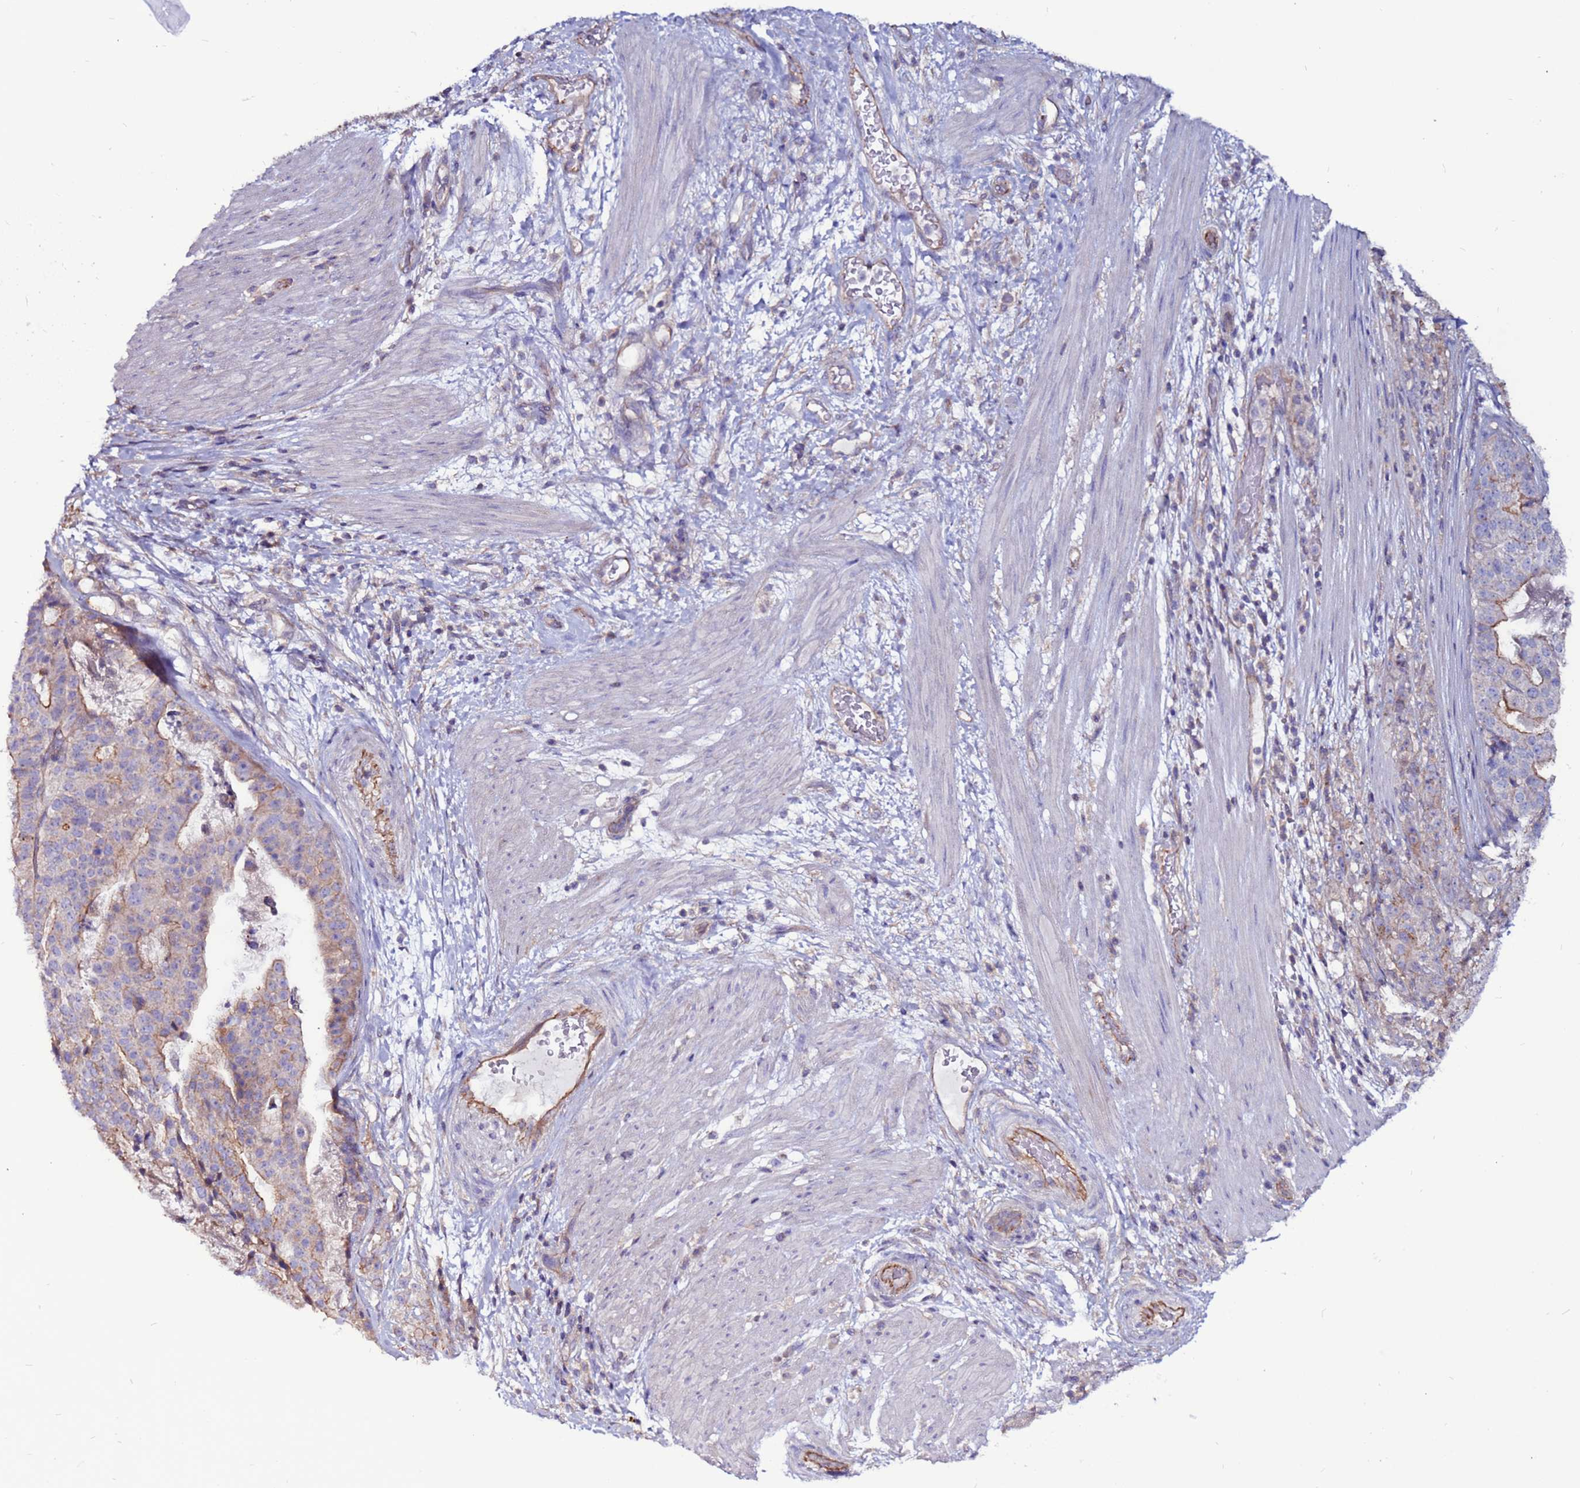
{"staining": {"intensity": "moderate", "quantity": "<25%", "location": "cytoplasmic/membranous"}, "tissue": "stomach cancer", "cell_type": "Tumor cells", "image_type": "cancer", "snomed": [{"axis": "morphology", "description": "Adenocarcinoma, NOS"}, {"axis": "topography", "description": "Stomach"}], "caption": "An image of human stomach cancer stained for a protein reveals moderate cytoplasmic/membranous brown staining in tumor cells.", "gene": "NRN1L", "patient": {"sex": "male", "age": 48}}